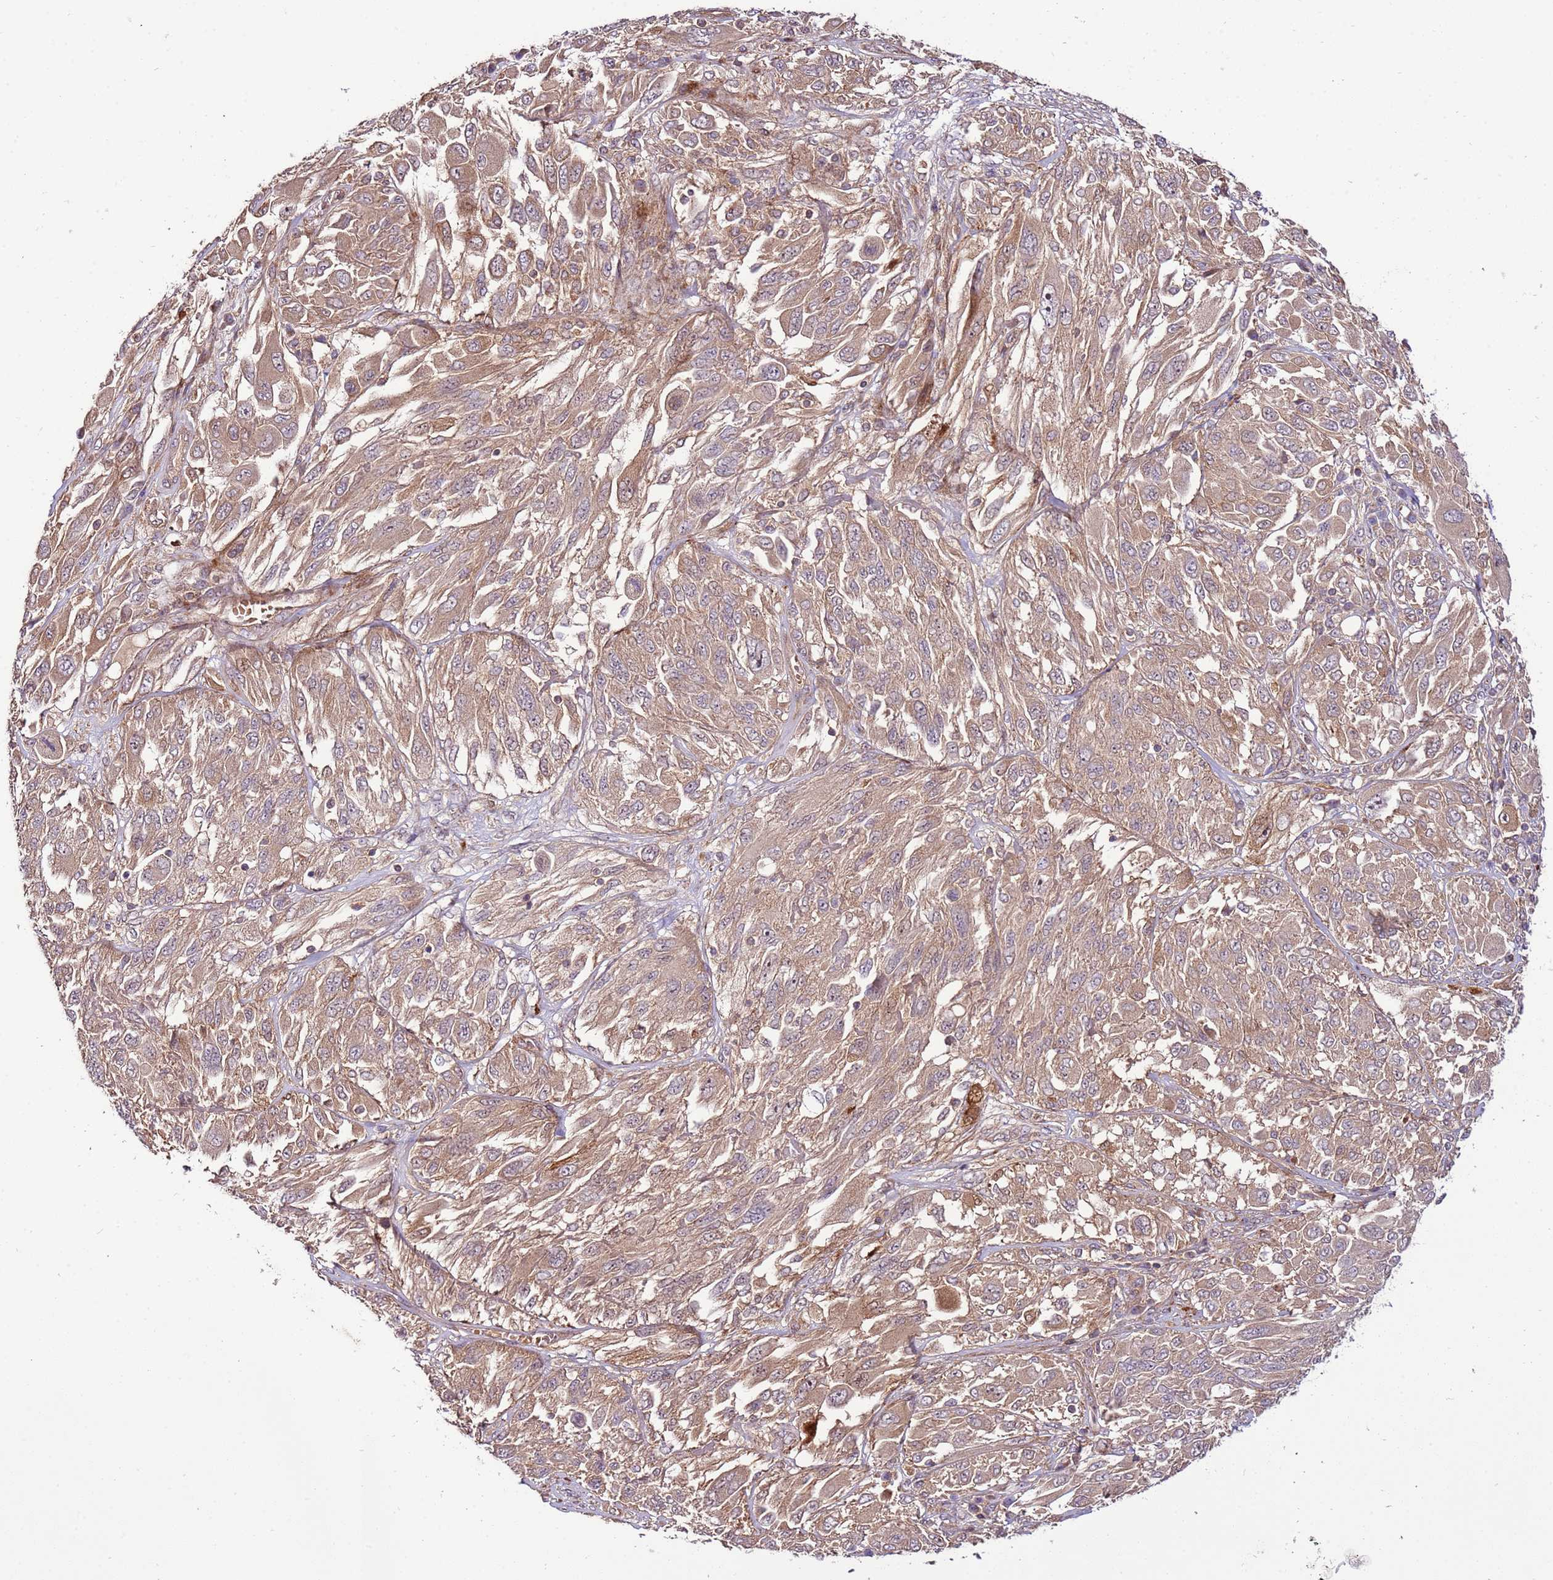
{"staining": {"intensity": "moderate", "quantity": "25%-75%", "location": "cytoplasmic/membranous"}, "tissue": "melanoma", "cell_type": "Tumor cells", "image_type": "cancer", "snomed": [{"axis": "morphology", "description": "Malignant melanoma, NOS"}, {"axis": "topography", "description": "Skin"}], "caption": "DAB (3,3'-diaminobenzidine) immunohistochemical staining of malignant melanoma demonstrates moderate cytoplasmic/membranous protein staining in about 25%-75% of tumor cells. (DAB (3,3'-diaminobenzidine) = brown stain, brightfield microscopy at high magnification).", "gene": "ZNF624", "patient": {"sex": "female", "age": 91}}